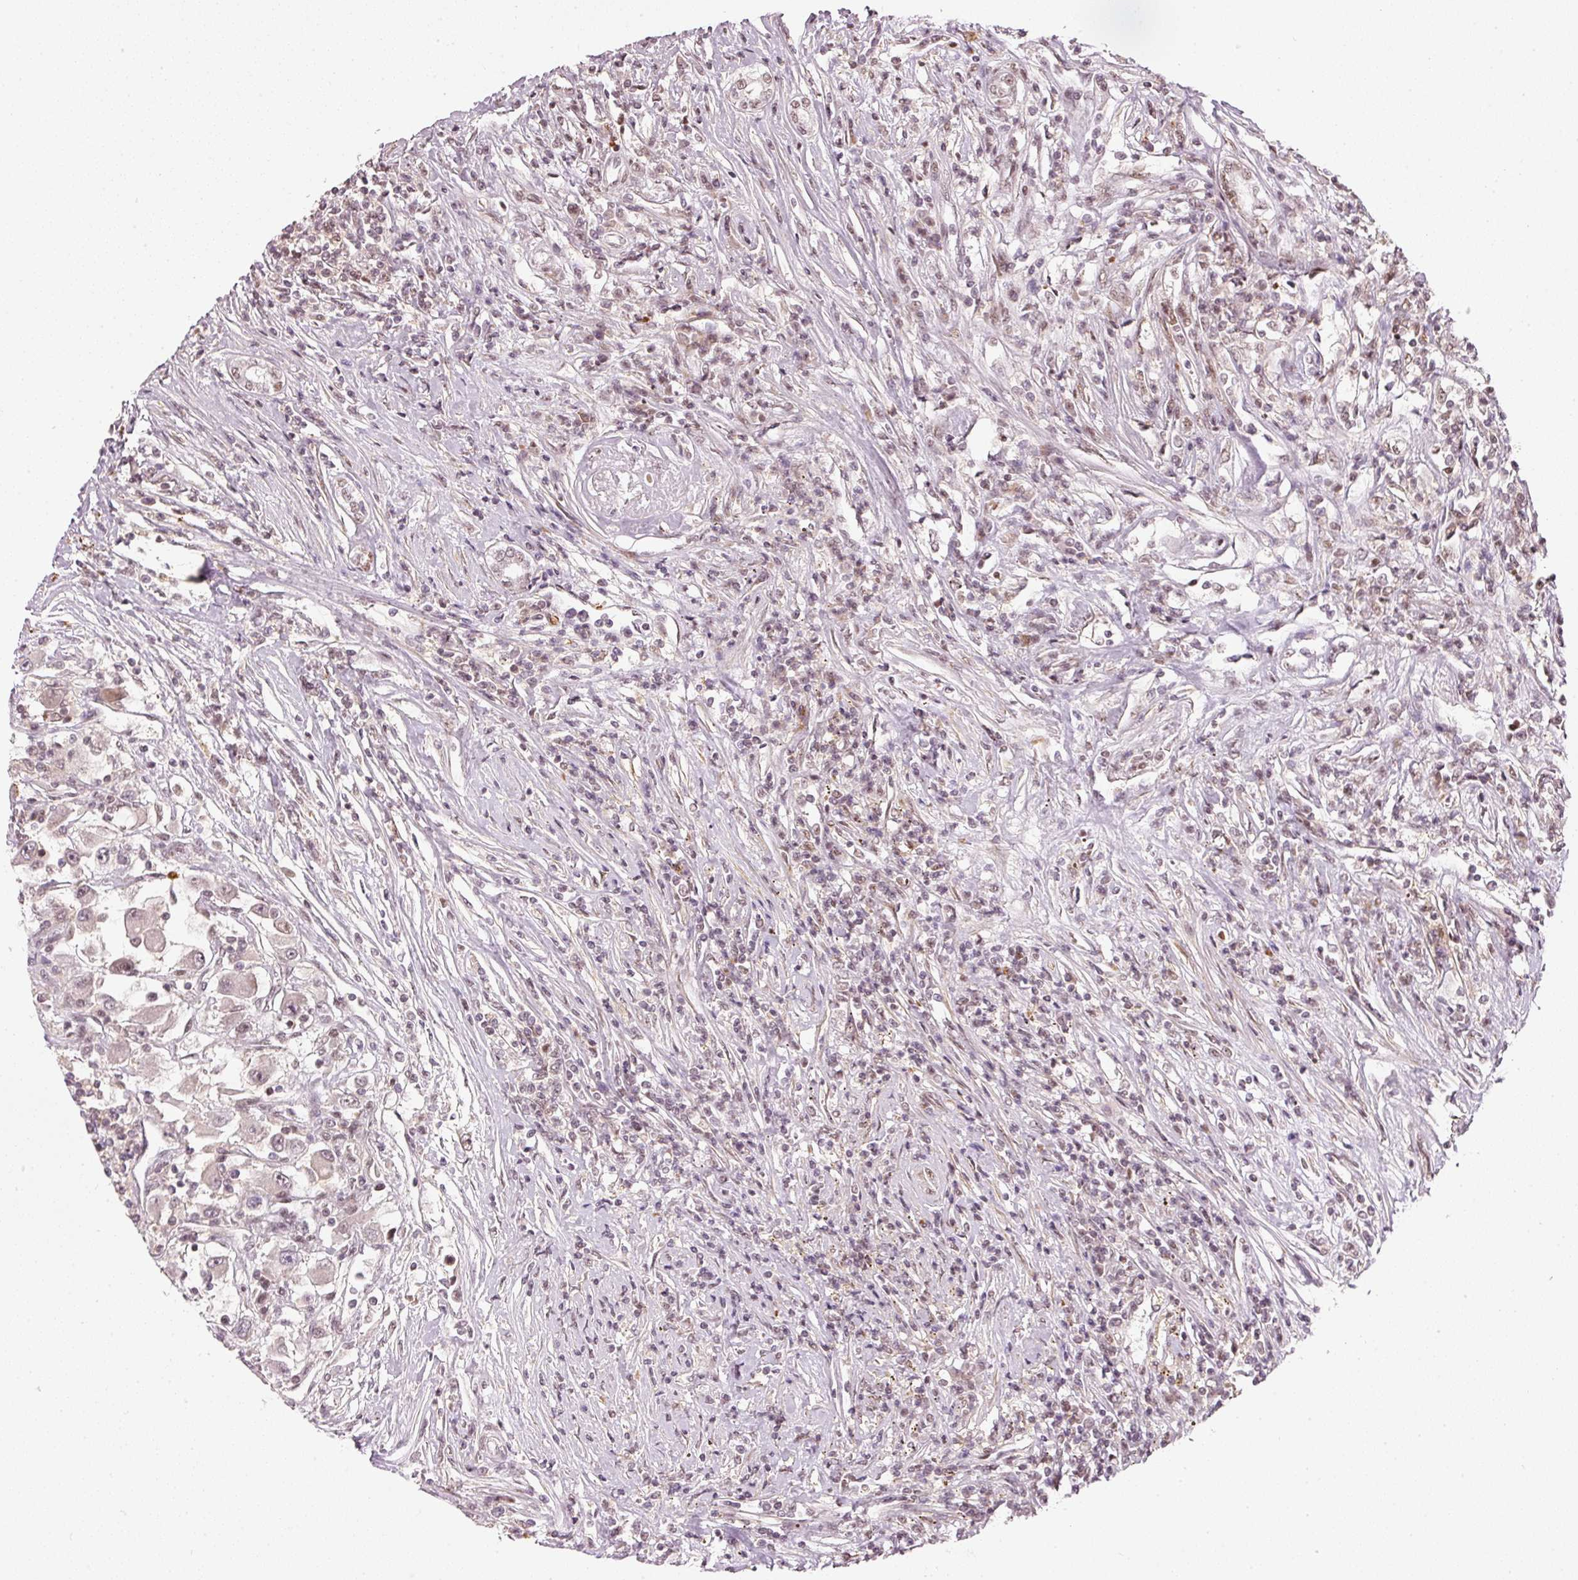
{"staining": {"intensity": "moderate", "quantity": "25%-75%", "location": "nuclear"}, "tissue": "renal cancer", "cell_type": "Tumor cells", "image_type": "cancer", "snomed": [{"axis": "morphology", "description": "Adenocarcinoma, NOS"}, {"axis": "topography", "description": "Kidney"}], "caption": "An image of renal adenocarcinoma stained for a protein reveals moderate nuclear brown staining in tumor cells. (Stains: DAB in brown, nuclei in blue, Microscopy: brightfield microscopy at high magnification).", "gene": "THOC6", "patient": {"sex": "female", "age": 67}}